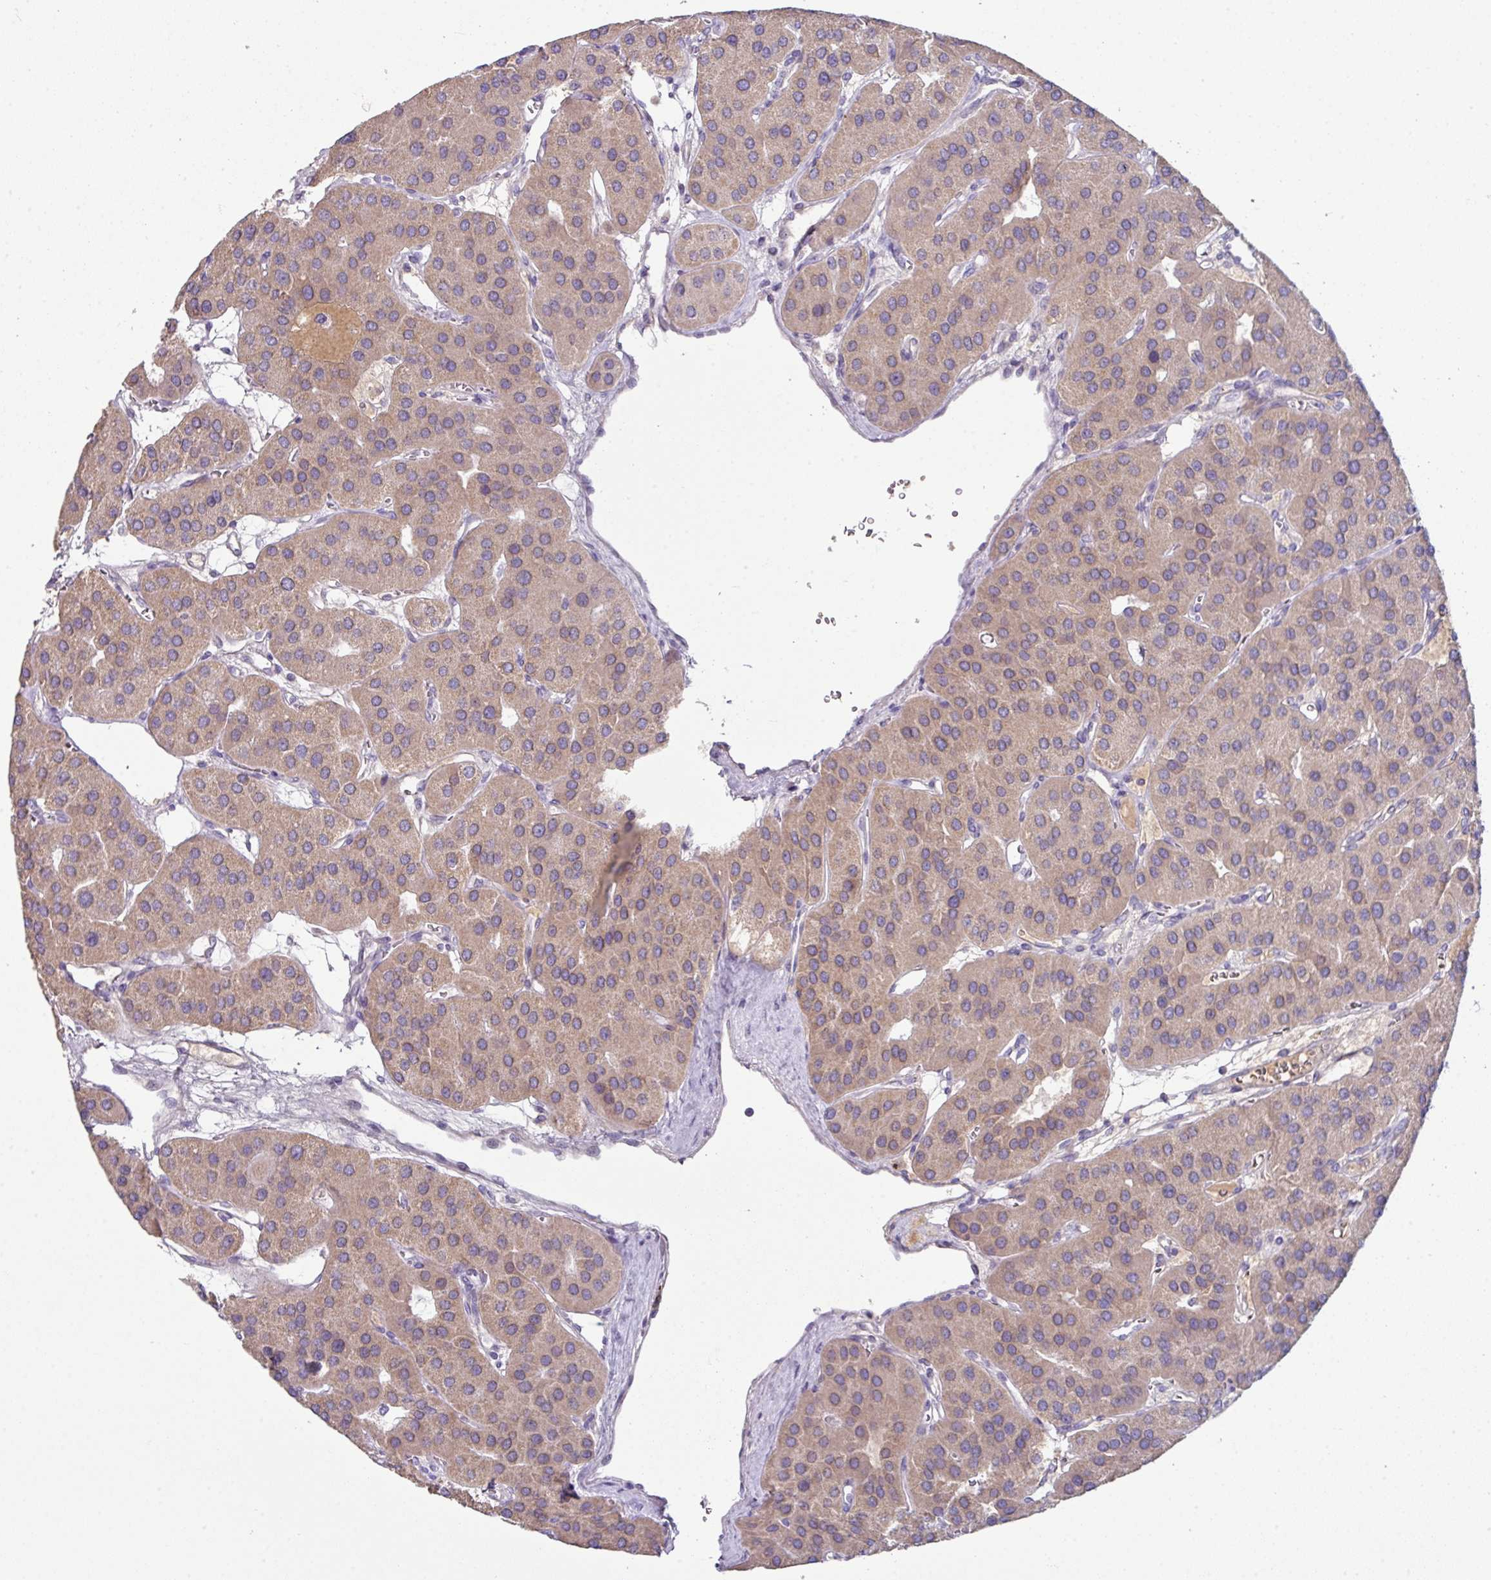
{"staining": {"intensity": "weak", "quantity": ">75%", "location": "cytoplasmic/membranous"}, "tissue": "parathyroid gland", "cell_type": "Glandular cells", "image_type": "normal", "snomed": [{"axis": "morphology", "description": "Normal tissue, NOS"}, {"axis": "morphology", "description": "Adenoma, NOS"}, {"axis": "topography", "description": "Parathyroid gland"}], "caption": "A photomicrograph of parathyroid gland stained for a protein displays weak cytoplasmic/membranous brown staining in glandular cells.", "gene": "SLAMF6", "patient": {"sex": "female", "age": 86}}